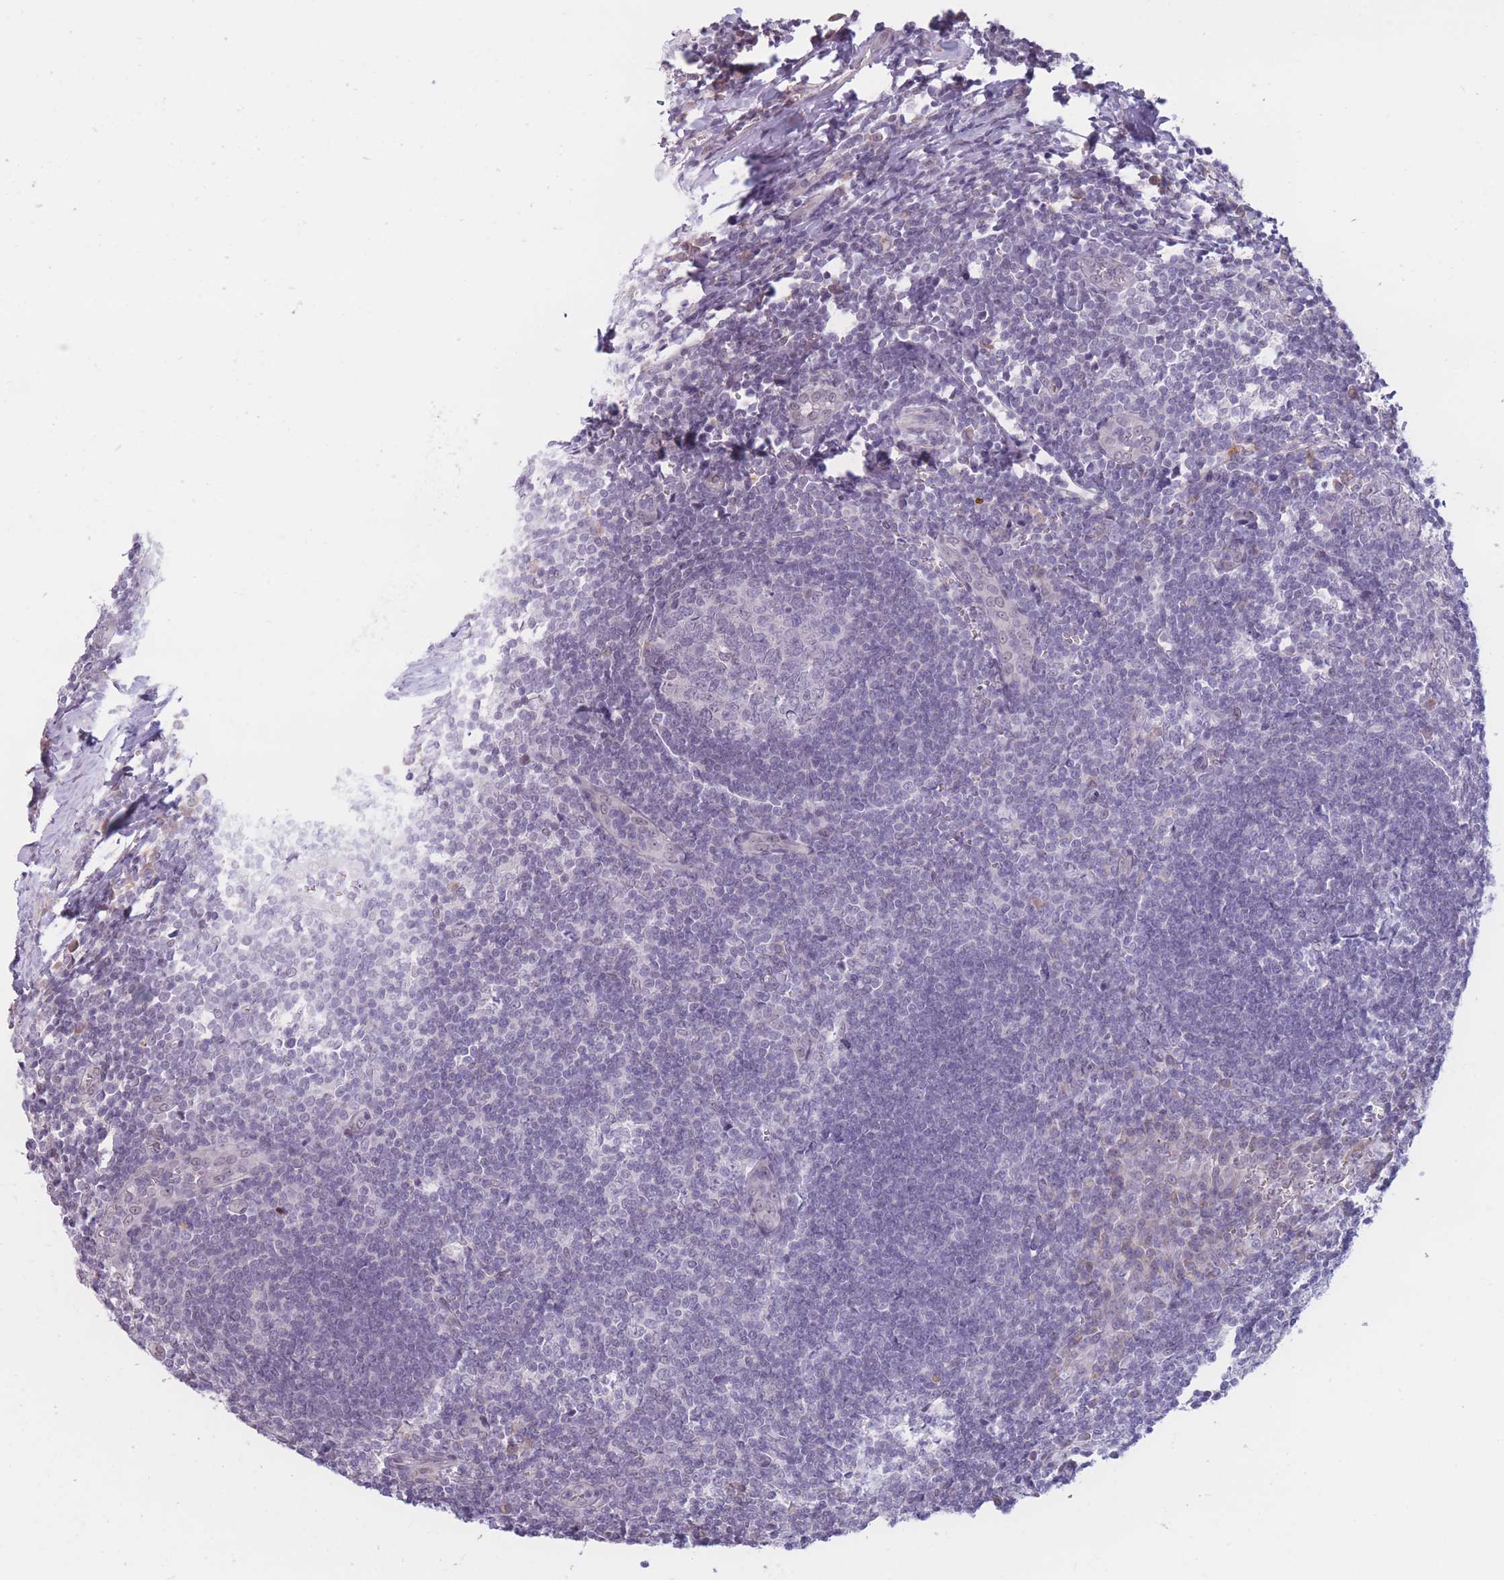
{"staining": {"intensity": "negative", "quantity": "none", "location": "none"}, "tissue": "tonsil", "cell_type": "Germinal center cells", "image_type": "normal", "snomed": [{"axis": "morphology", "description": "Normal tissue, NOS"}, {"axis": "topography", "description": "Tonsil"}], "caption": "A micrograph of tonsil stained for a protein exhibits no brown staining in germinal center cells.", "gene": "COL27A1", "patient": {"sex": "male", "age": 27}}